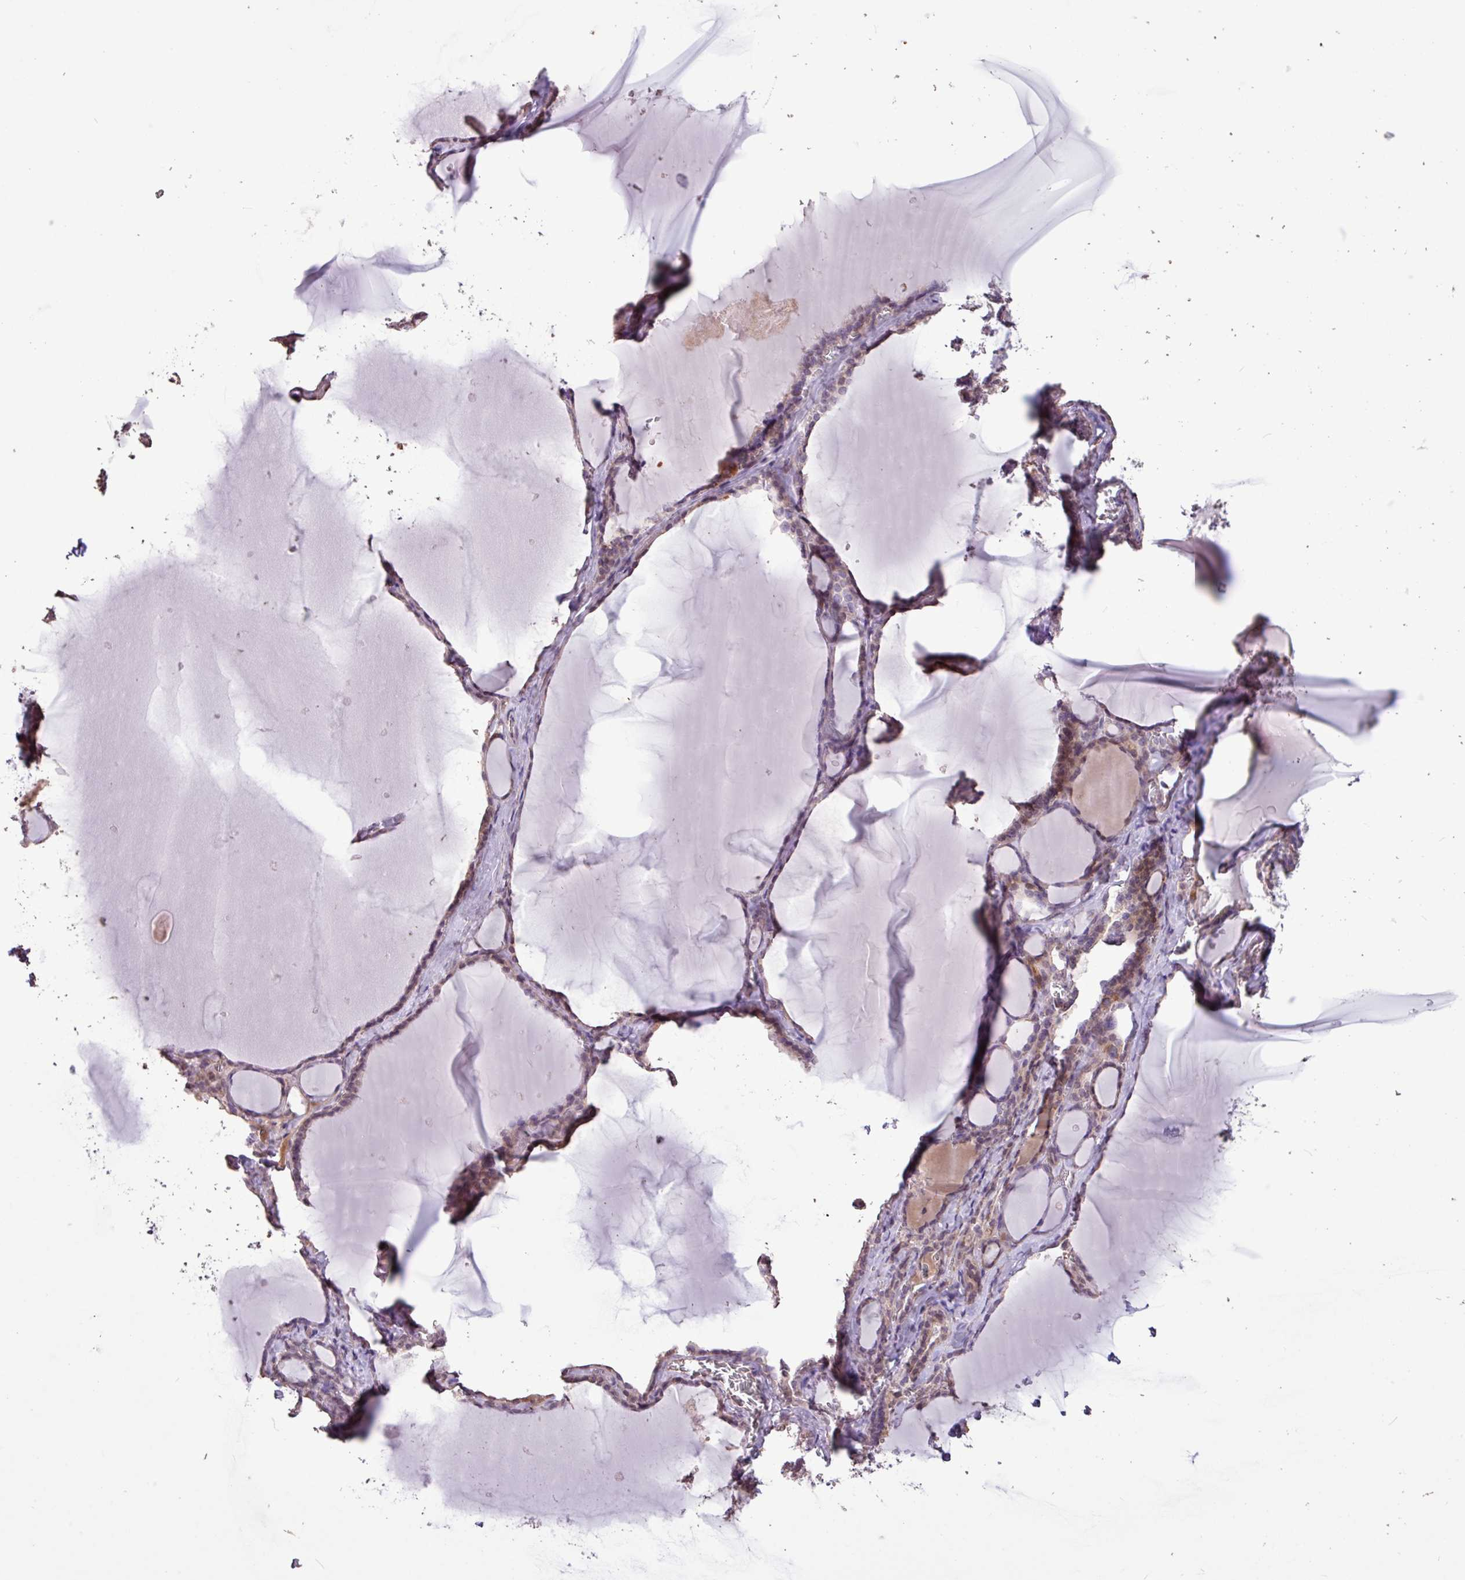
{"staining": {"intensity": "weak", "quantity": "25%-75%", "location": "nuclear"}, "tissue": "thyroid gland", "cell_type": "Glandular cells", "image_type": "normal", "snomed": [{"axis": "morphology", "description": "Normal tissue, NOS"}, {"axis": "topography", "description": "Thyroid gland"}], "caption": "Protein staining of unremarkable thyroid gland demonstrates weak nuclear positivity in about 25%-75% of glandular cells.", "gene": "L3MBTL3", "patient": {"sex": "female", "age": 49}}